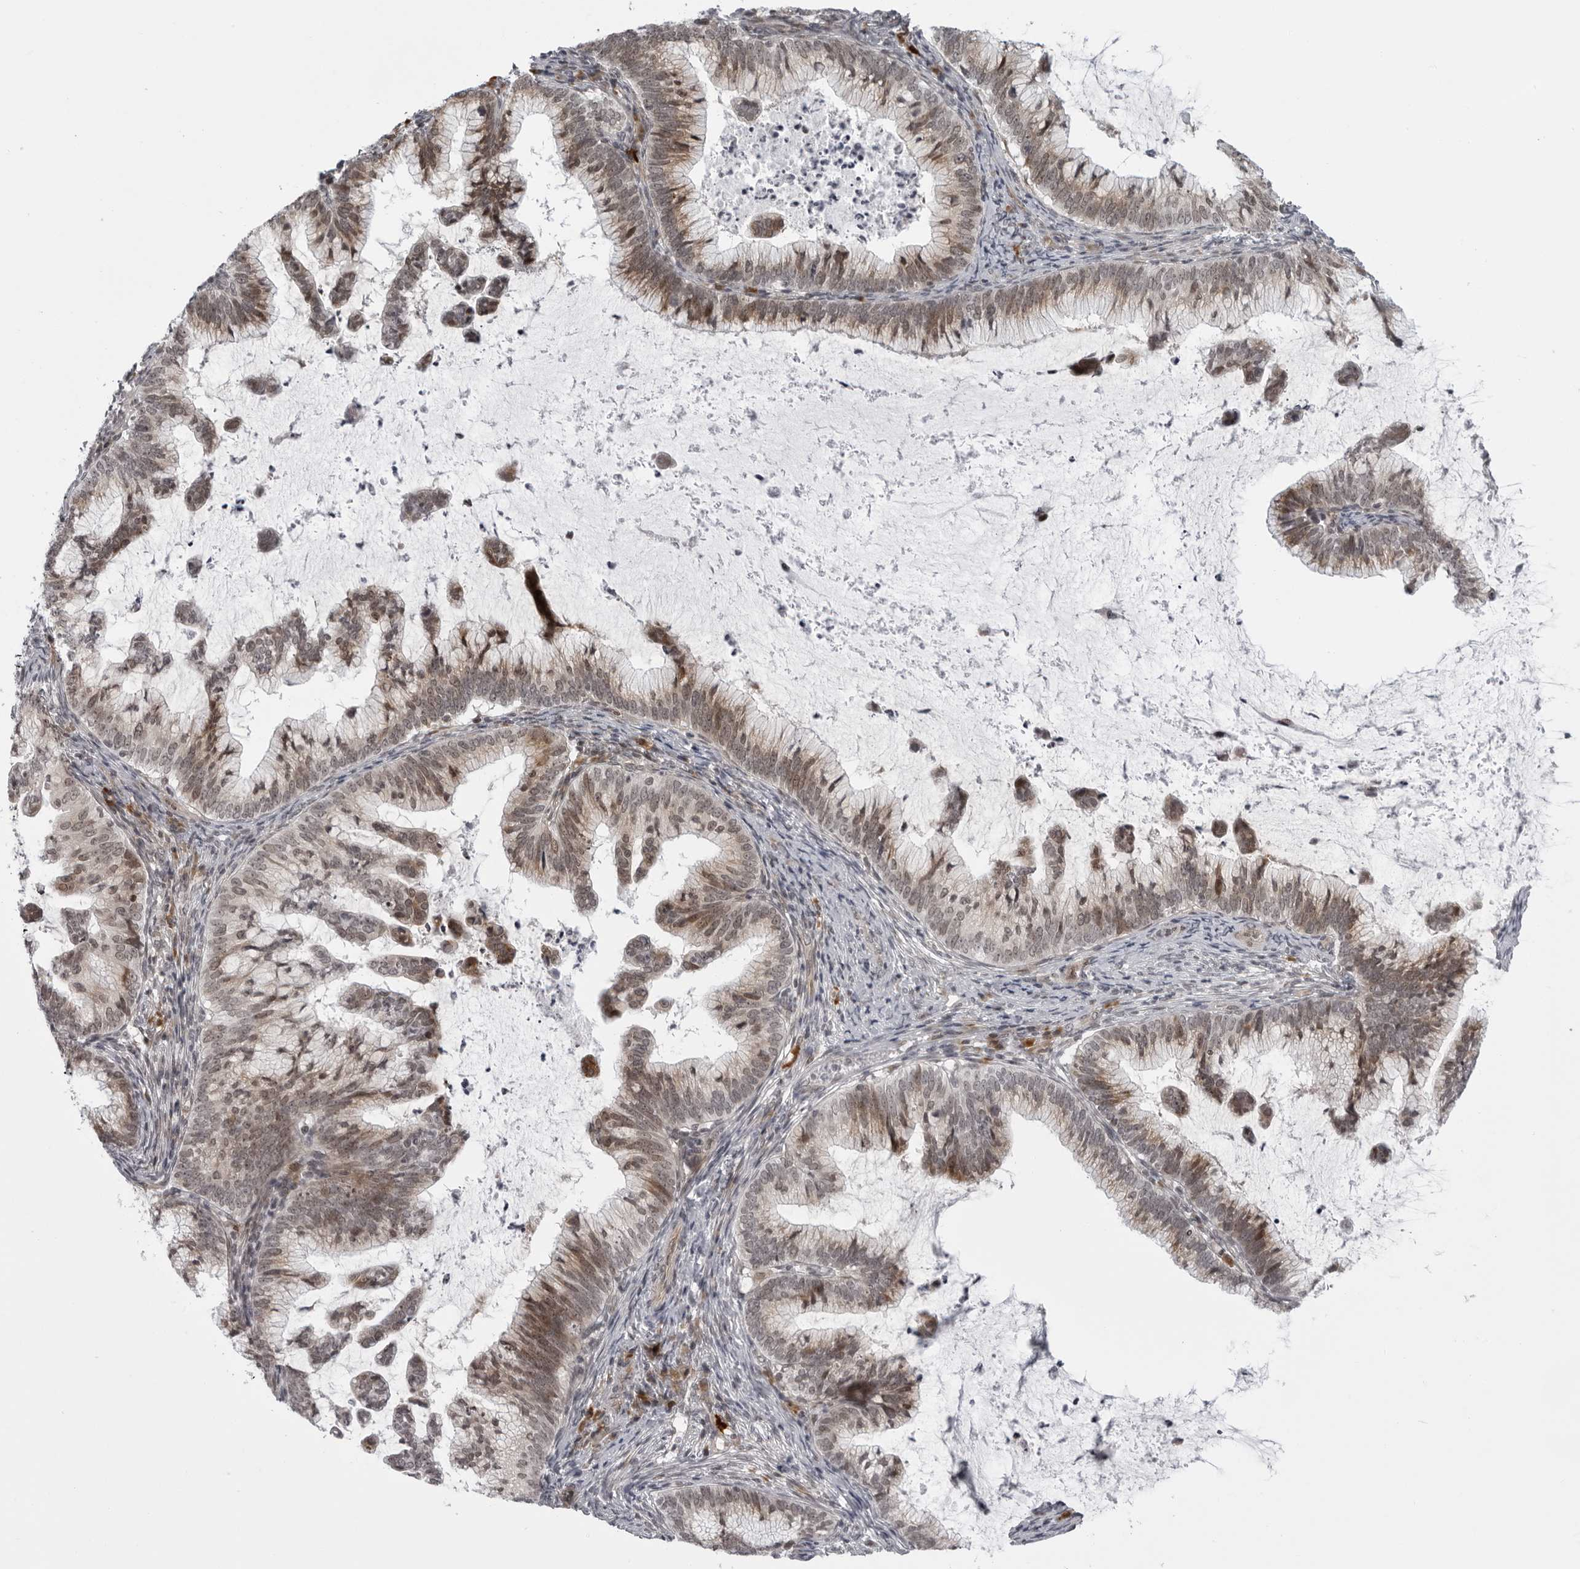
{"staining": {"intensity": "moderate", "quantity": "25%-75%", "location": "cytoplasmic/membranous,nuclear"}, "tissue": "cervical cancer", "cell_type": "Tumor cells", "image_type": "cancer", "snomed": [{"axis": "morphology", "description": "Adenocarcinoma, NOS"}, {"axis": "topography", "description": "Cervix"}], "caption": "Cervical cancer was stained to show a protein in brown. There is medium levels of moderate cytoplasmic/membranous and nuclear positivity in approximately 25%-75% of tumor cells. The staining was performed using DAB, with brown indicating positive protein expression. Nuclei are stained blue with hematoxylin.", "gene": "GCSAML", "patient": {"sex": "female", "age": 36}}